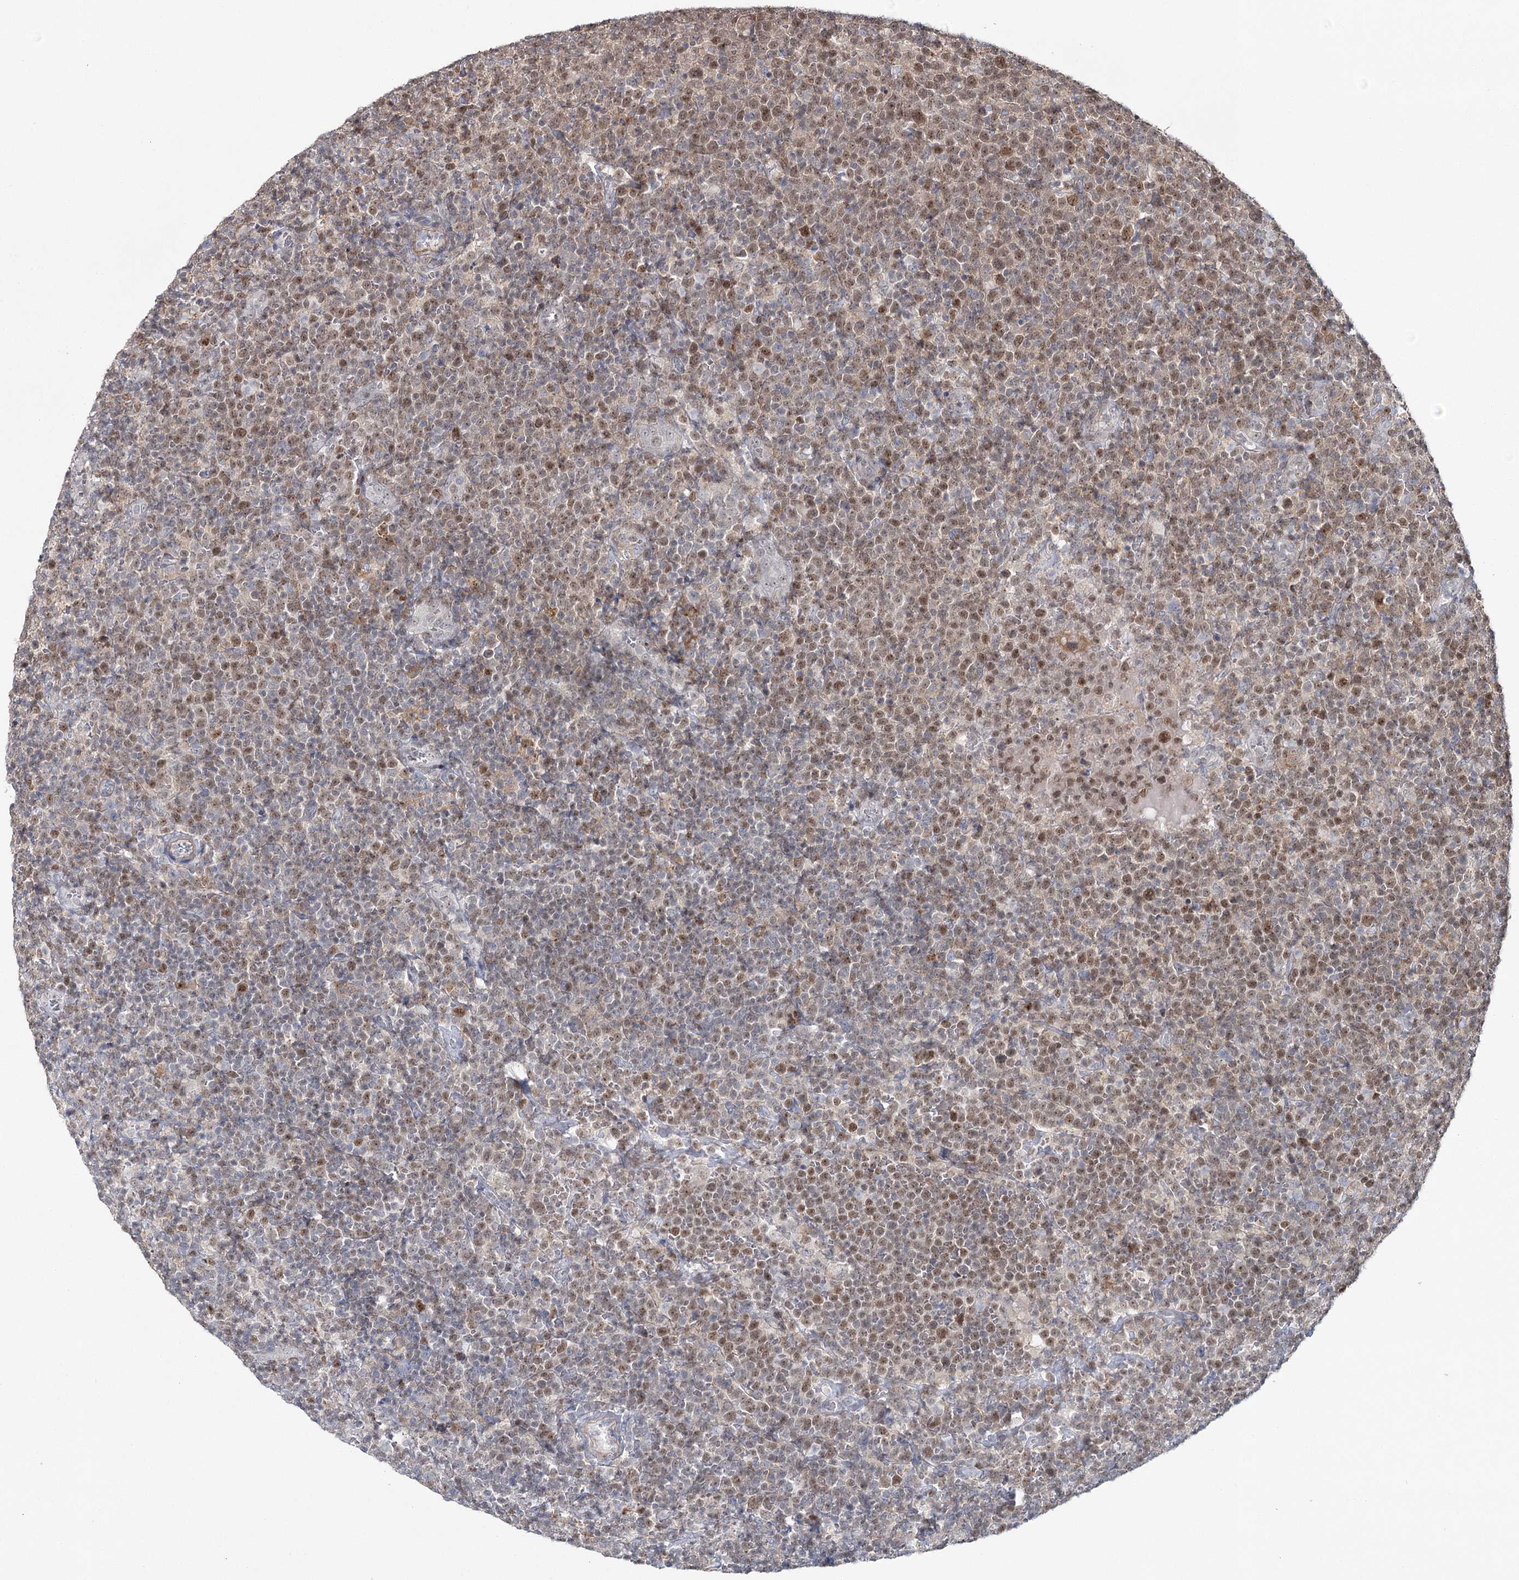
{"staining": {"intensity": "moderate", "quantity": ">75%", "location": "nuclear"}, "tissue": "lymphoma", "cell_type": "Tumor cells", "image_type": "cancer", "snomed": [{"axis": "morphology", "description": "Malignant lymphoma, non-Hodgkin's type, High grade"}, {"axis": "topography", "description": "Lymph node"}], "caption": "Lymphoma stained with DAB (3,3'-diaminobenzidine) immunohistochemistry (IHC) demonstrates medium levels of moderate nuclear positivity in about >75% of tumor cells.", "gene": "ZC3H8", "patient": {"sex": "male", "age": 61}}